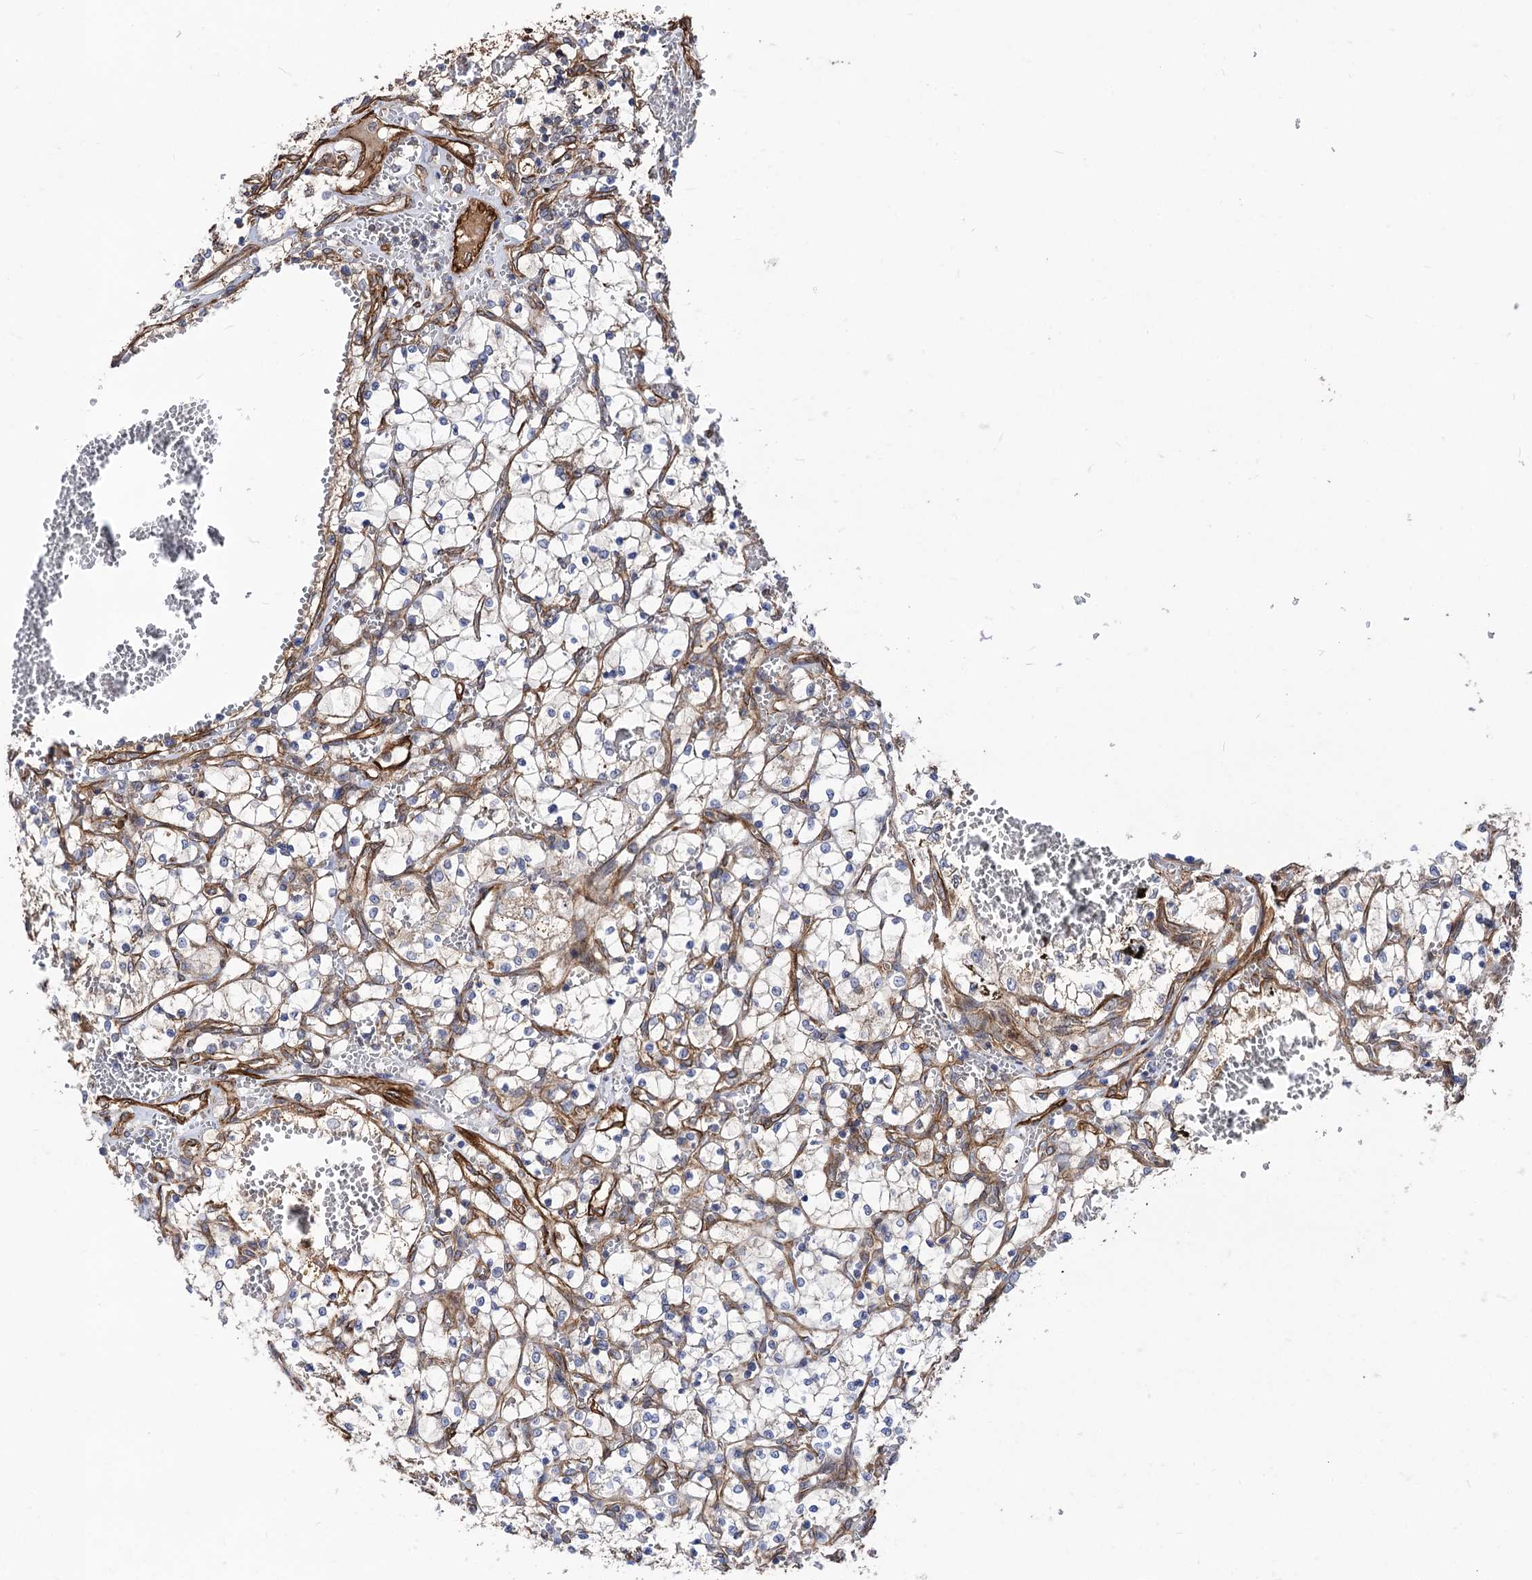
{"staining": {"intensity": "weak", "quantity": "<25%", "location": "cytoplasmic/membranous"}, "tissue": "renal cancer", "cell_type": "Tumor cells", "image_type": "cancer", "snomed": [{"axis": "morphology", "description": "Adenocarcinoma, NOS"}, {"axis": "topography", "description": "Kidney"}], "caption": "The immunohistochemistry (IHC) histopathology image has no significant staining in tumor cells of renal cancer (adenocarcinoma) tissue.", "gene": "CIP2A", "patient": {"sex": "female", "age": 69}}